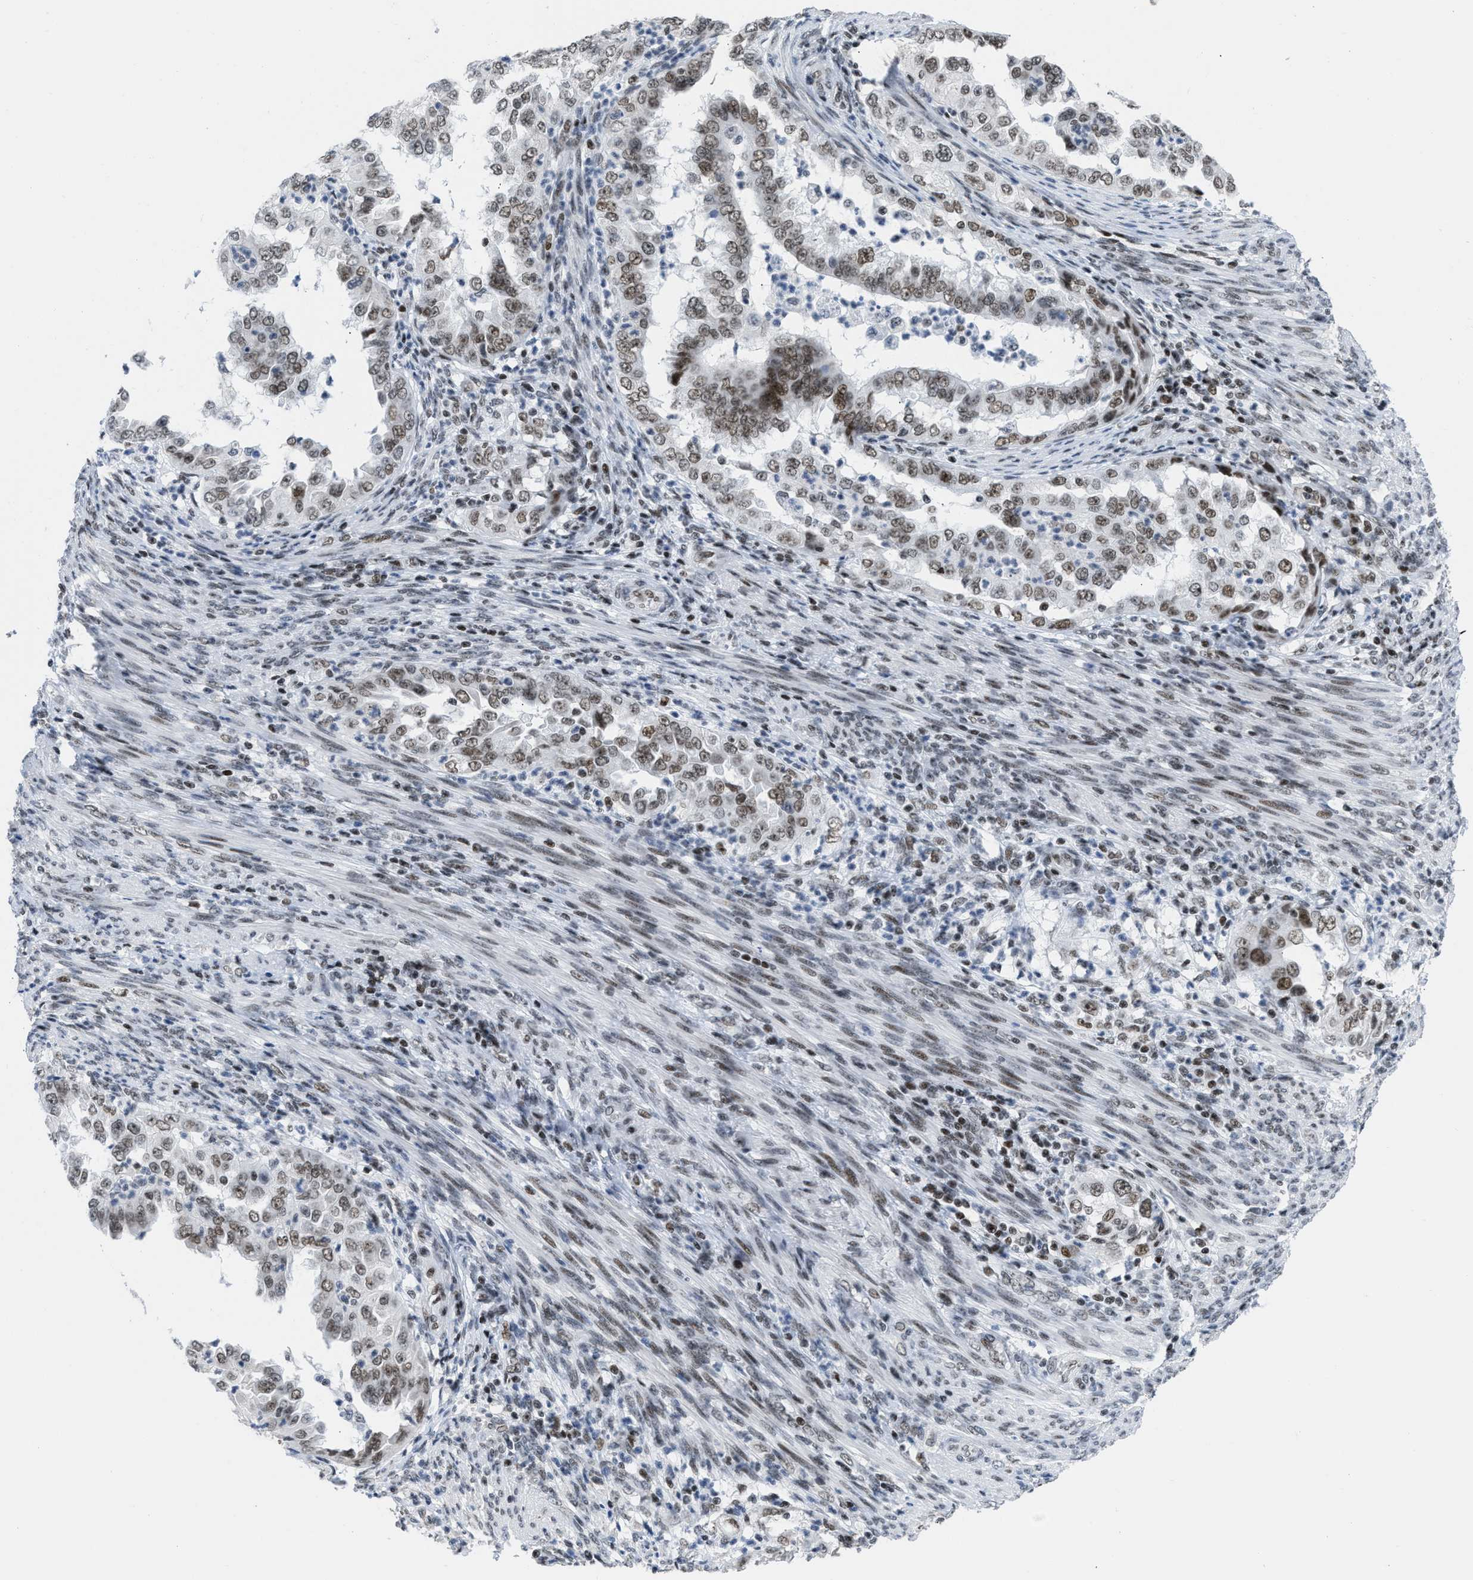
{"staining": {"intensity": "weak", "quantity": ">75%", "location": "nuclear"}, "tissue": "endometrial cancer", "cell_type": "Tumor cells", "image_type": "cancer", "snomed": [{"axis": "morphology", "description": "Adenocarcinoma, NOS"}, {"axis": "topography", "description": "Endometrium"}], "caption": "A brown stain labels weak nuclear expression of a protein in human endometrial cancer tumor cells. Using DAB (3,3'-diaminobenzidine) (brown) and hematoxylin (blue) stains, captured at high magnification using brightfield microscopy.", "gene": "TERF2IP", "patient": {"sex": "female", "age": 85}}